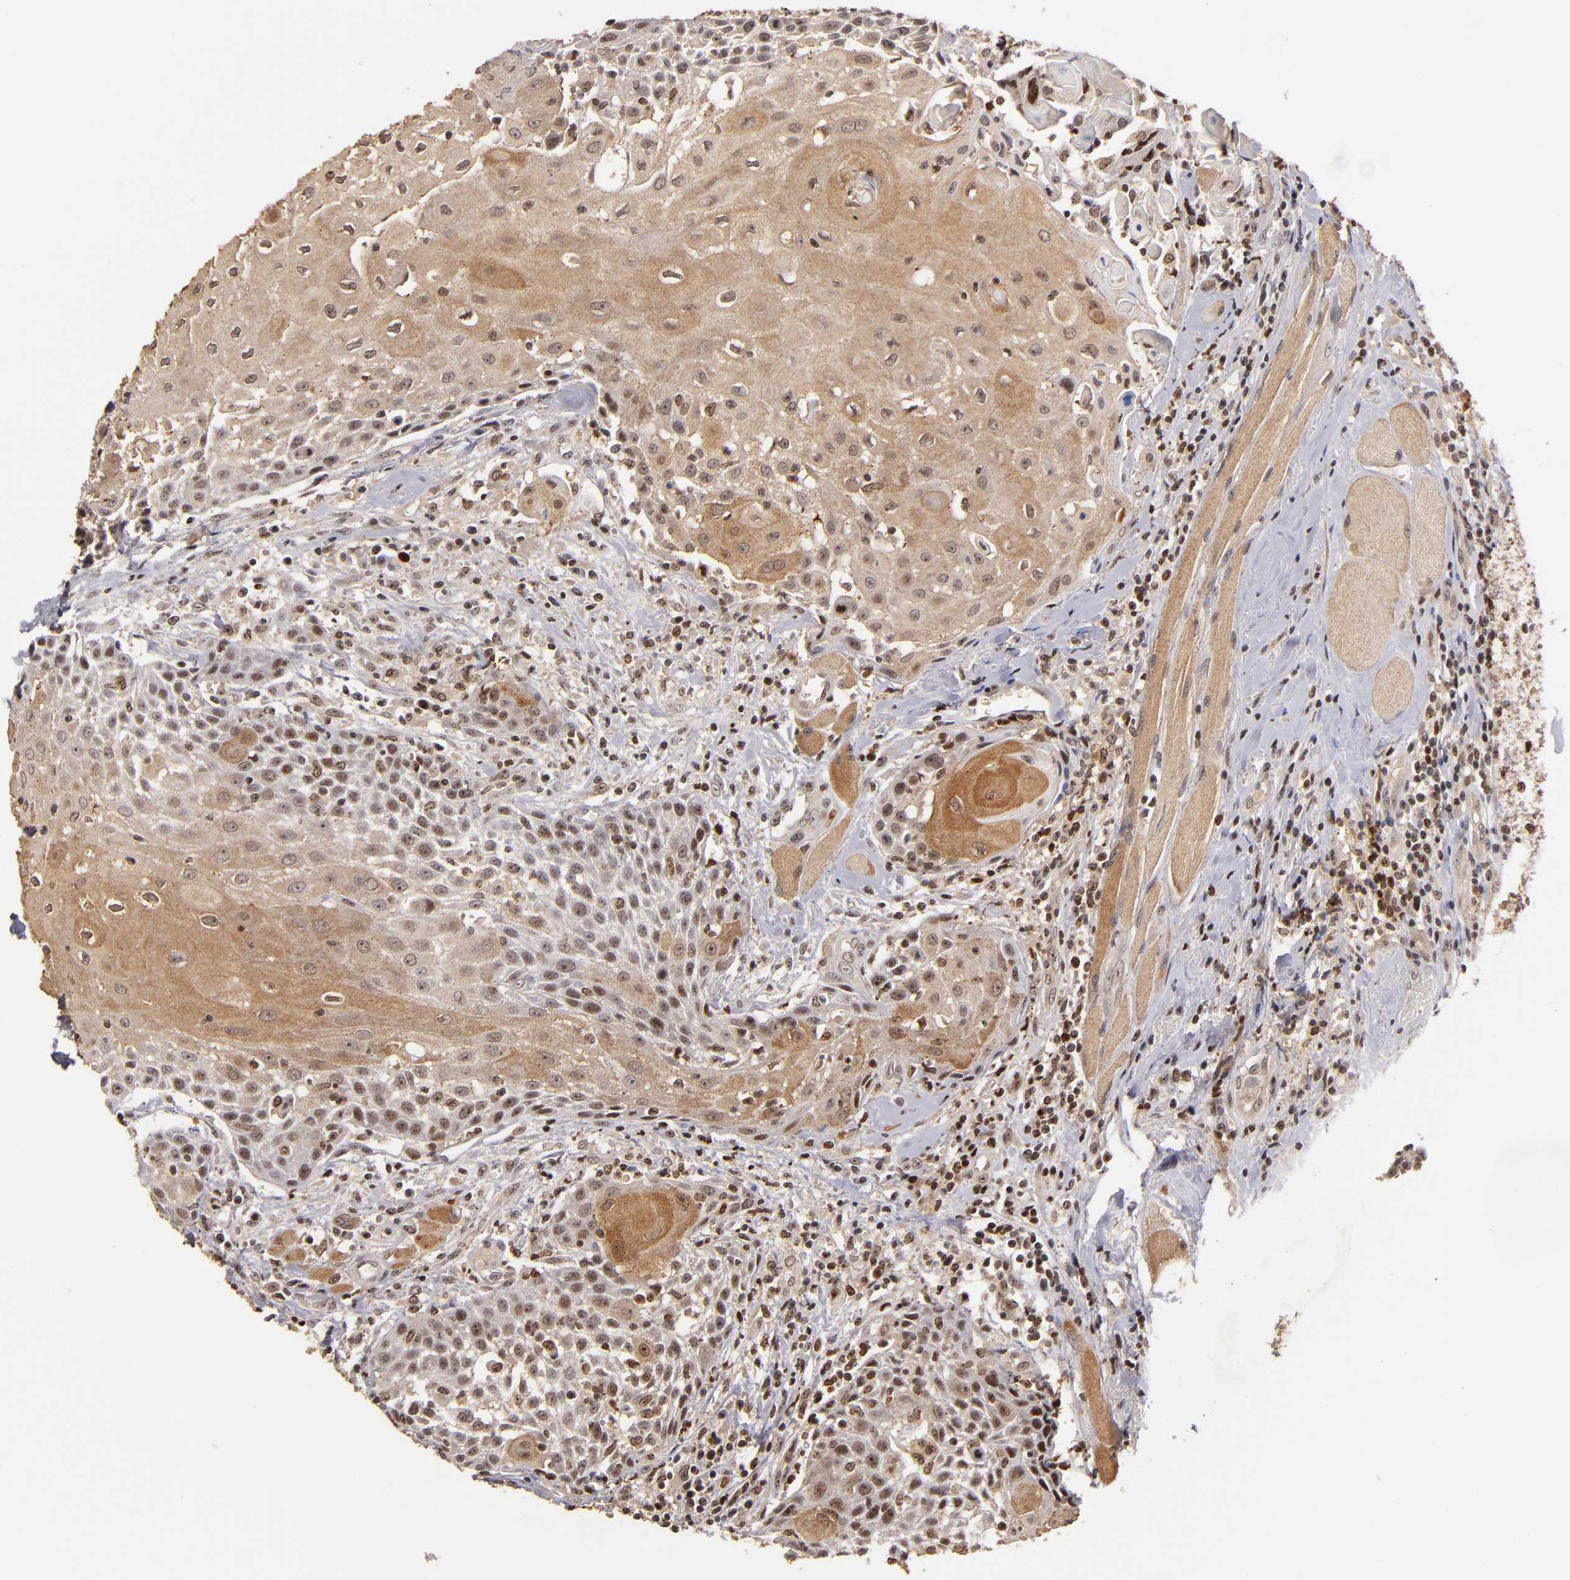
{"staining": {"intensity": "moderate", "quantity": ">75%", "location": "cytoplasmic/membranous,nuclear"}, "tissue": "head and neck cancer", "cell_type": "Tumor cells", "image_type": "cancer", "snomed": [{"axis": "morphology", "description": "Squamous cell carcinoma, NOS"}, {"axis": "topography", "description": "Oral tissue"}, {"axis": "topography", "description": "Head-Neck"}], "caption": "A medium amount of moderate cytoplasmic/membranous and nuclear staining is seen in approximately >75% of tumor cells in head and neck squamous cell carcinoma tissue. (IHC, brightfield microscopy, high magnification).", "gene": "PCNX4", "patient": {"sex": "female", "age": 82}}